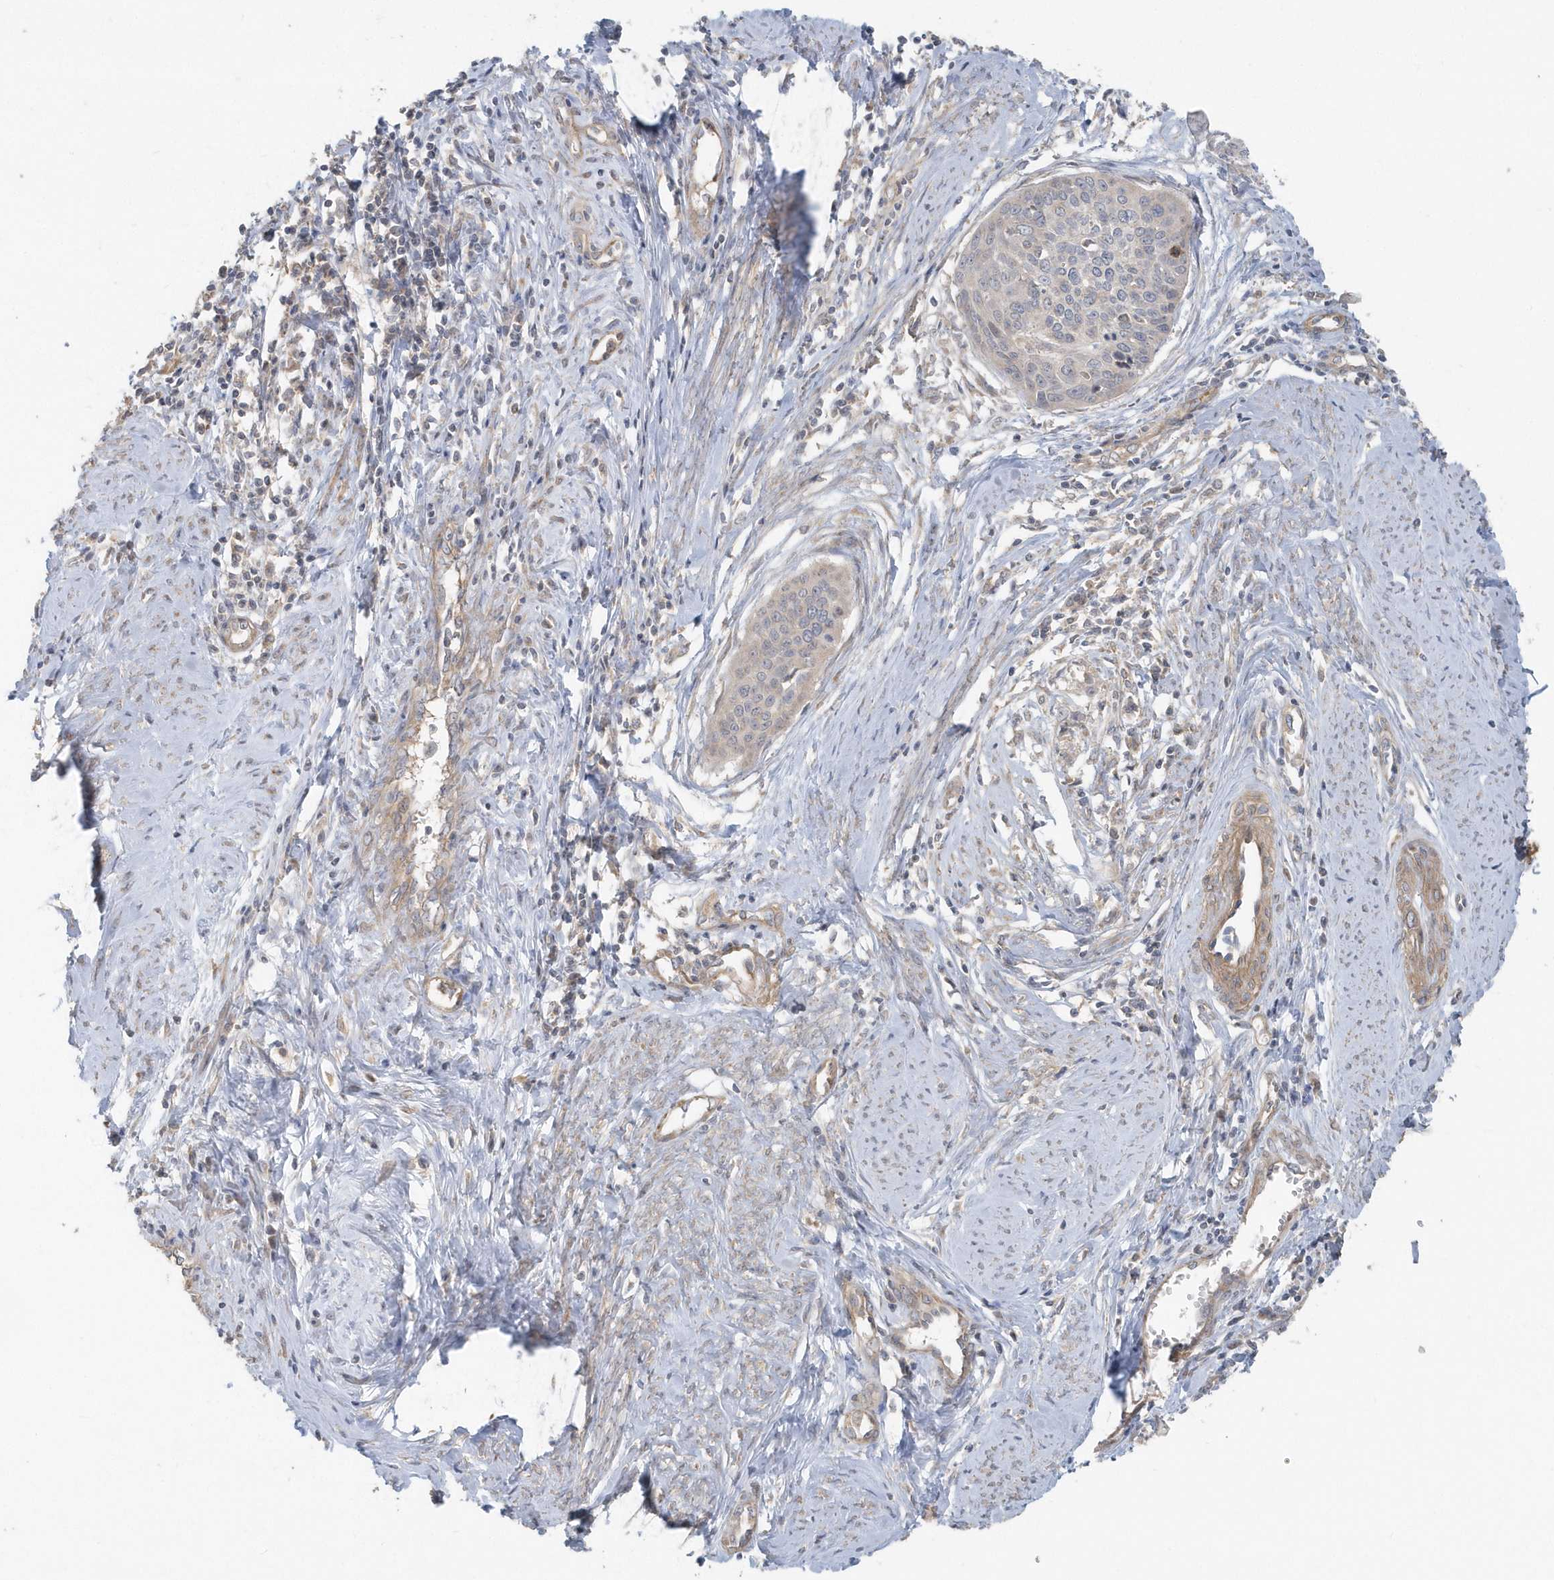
{"staining": {"intensity": "negative", "quantity": "none", "location": "none"}, "tissue": "cervical cancer", "cell_type": "Tumor cells", "image_type": "cancer", "snomed": [{"axis": "morphology", "description": "Squamous cell carcinoma, NOS"}, {"axis": "topography", "description": "Cervix"}], "caption": "This micrograph is of cervical squamous cell carcinoma stained with immunohistochemistry (IHC) to label a protein in brown with the nuclei are counter-stained blue. There is no staining in tumor cells. The staining is performed using DAB (3,3'-diaminobenzidine) brown chromogen with nuclei counter-stained in using hematoxylin.", "gene": "ACTR1A", "patient": {"sex": "female", "age": 37}}